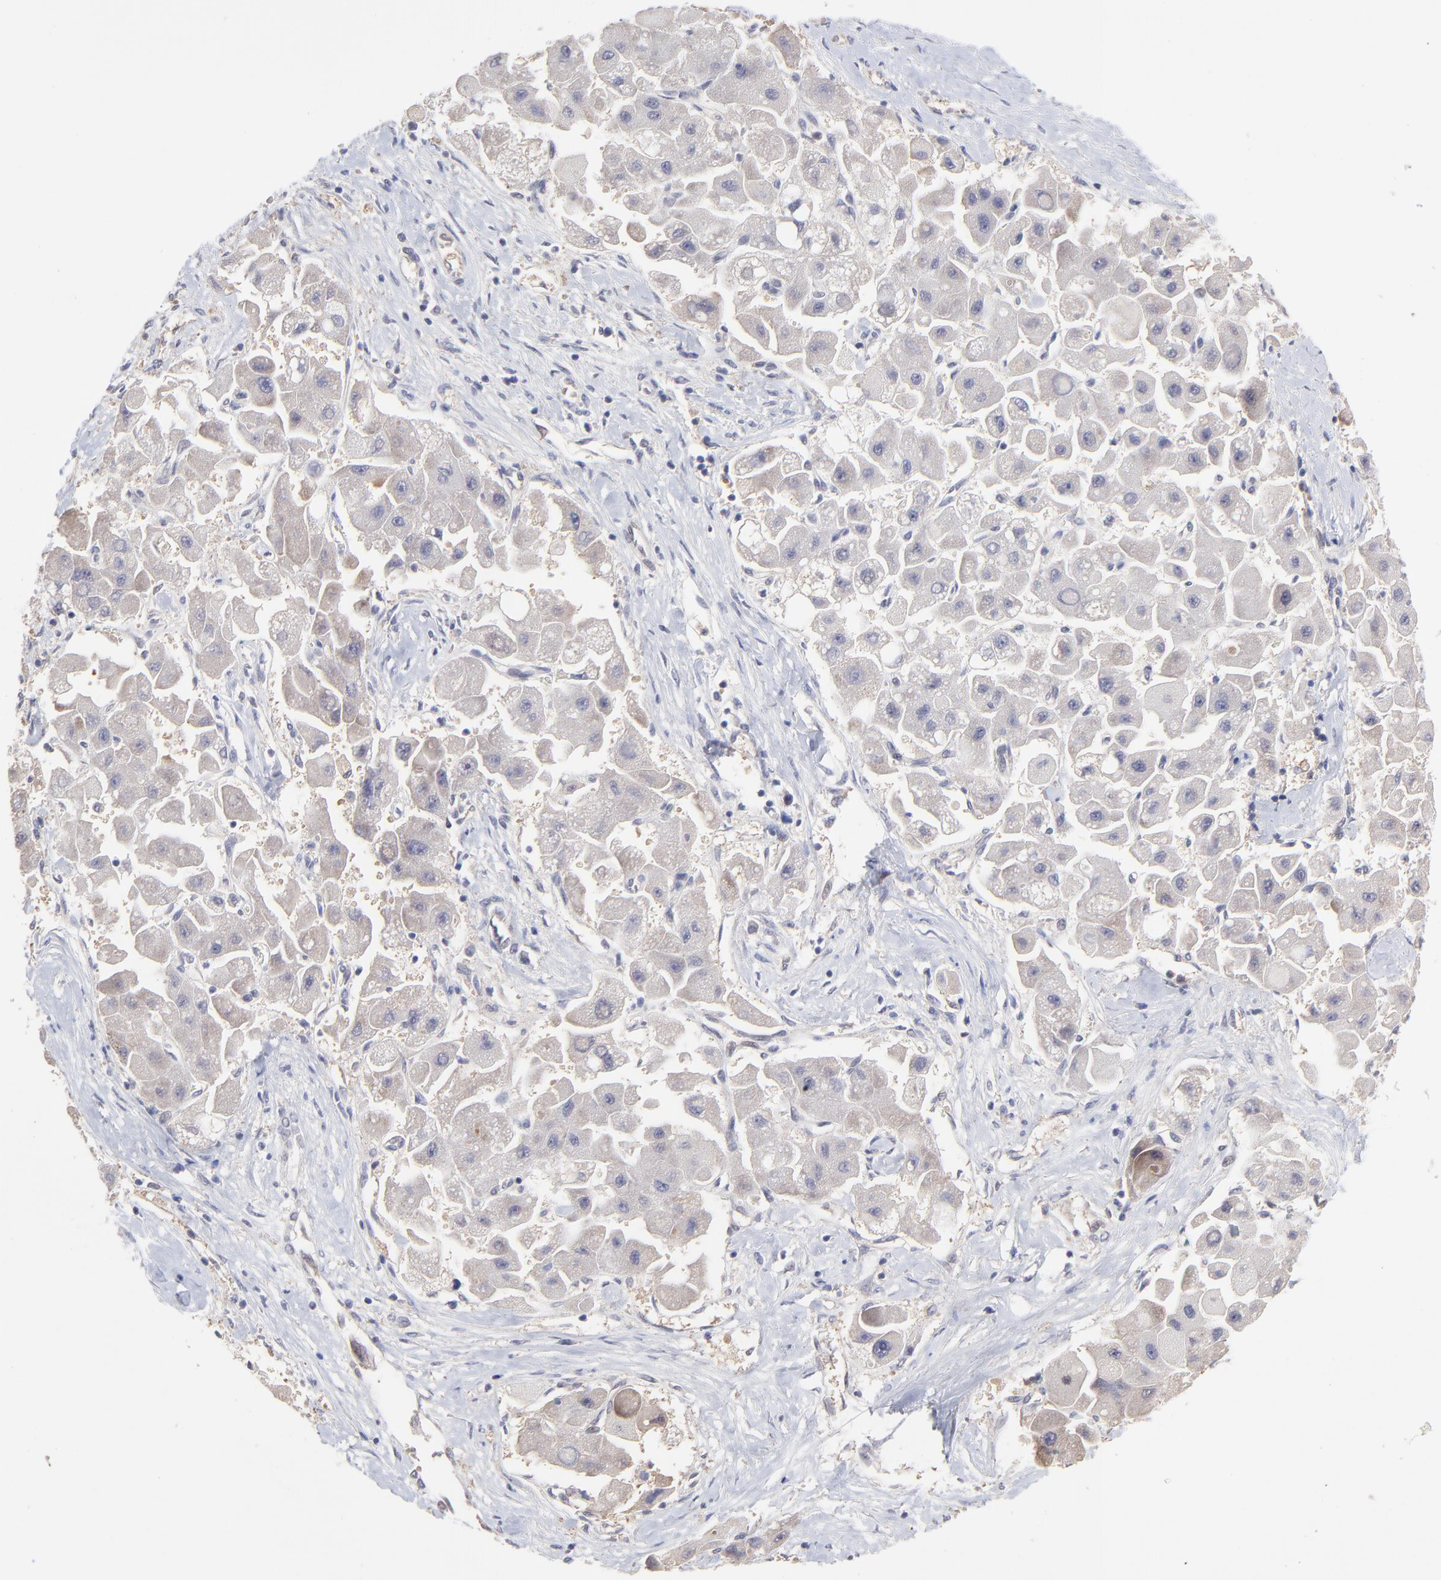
{"staining": {"intensity": "negative", "quantity": "none", "location": "none"}, "tissue": "liver cancer", "cell_type": "Tumor cells", "image_type": "cancer", "snomed": [{"axis": "morphology", "description": "Carcinoma, Hepatocellular, NOS"}, {"axis": "topography", "description": "Liver"}], "caption": "Hepatocellular carcinoma (liver) was stained to show a protein in brown. There is no significant staining in tumor cells.", "gene": "GART", "patient": {"sex": "male", "age": 24}}